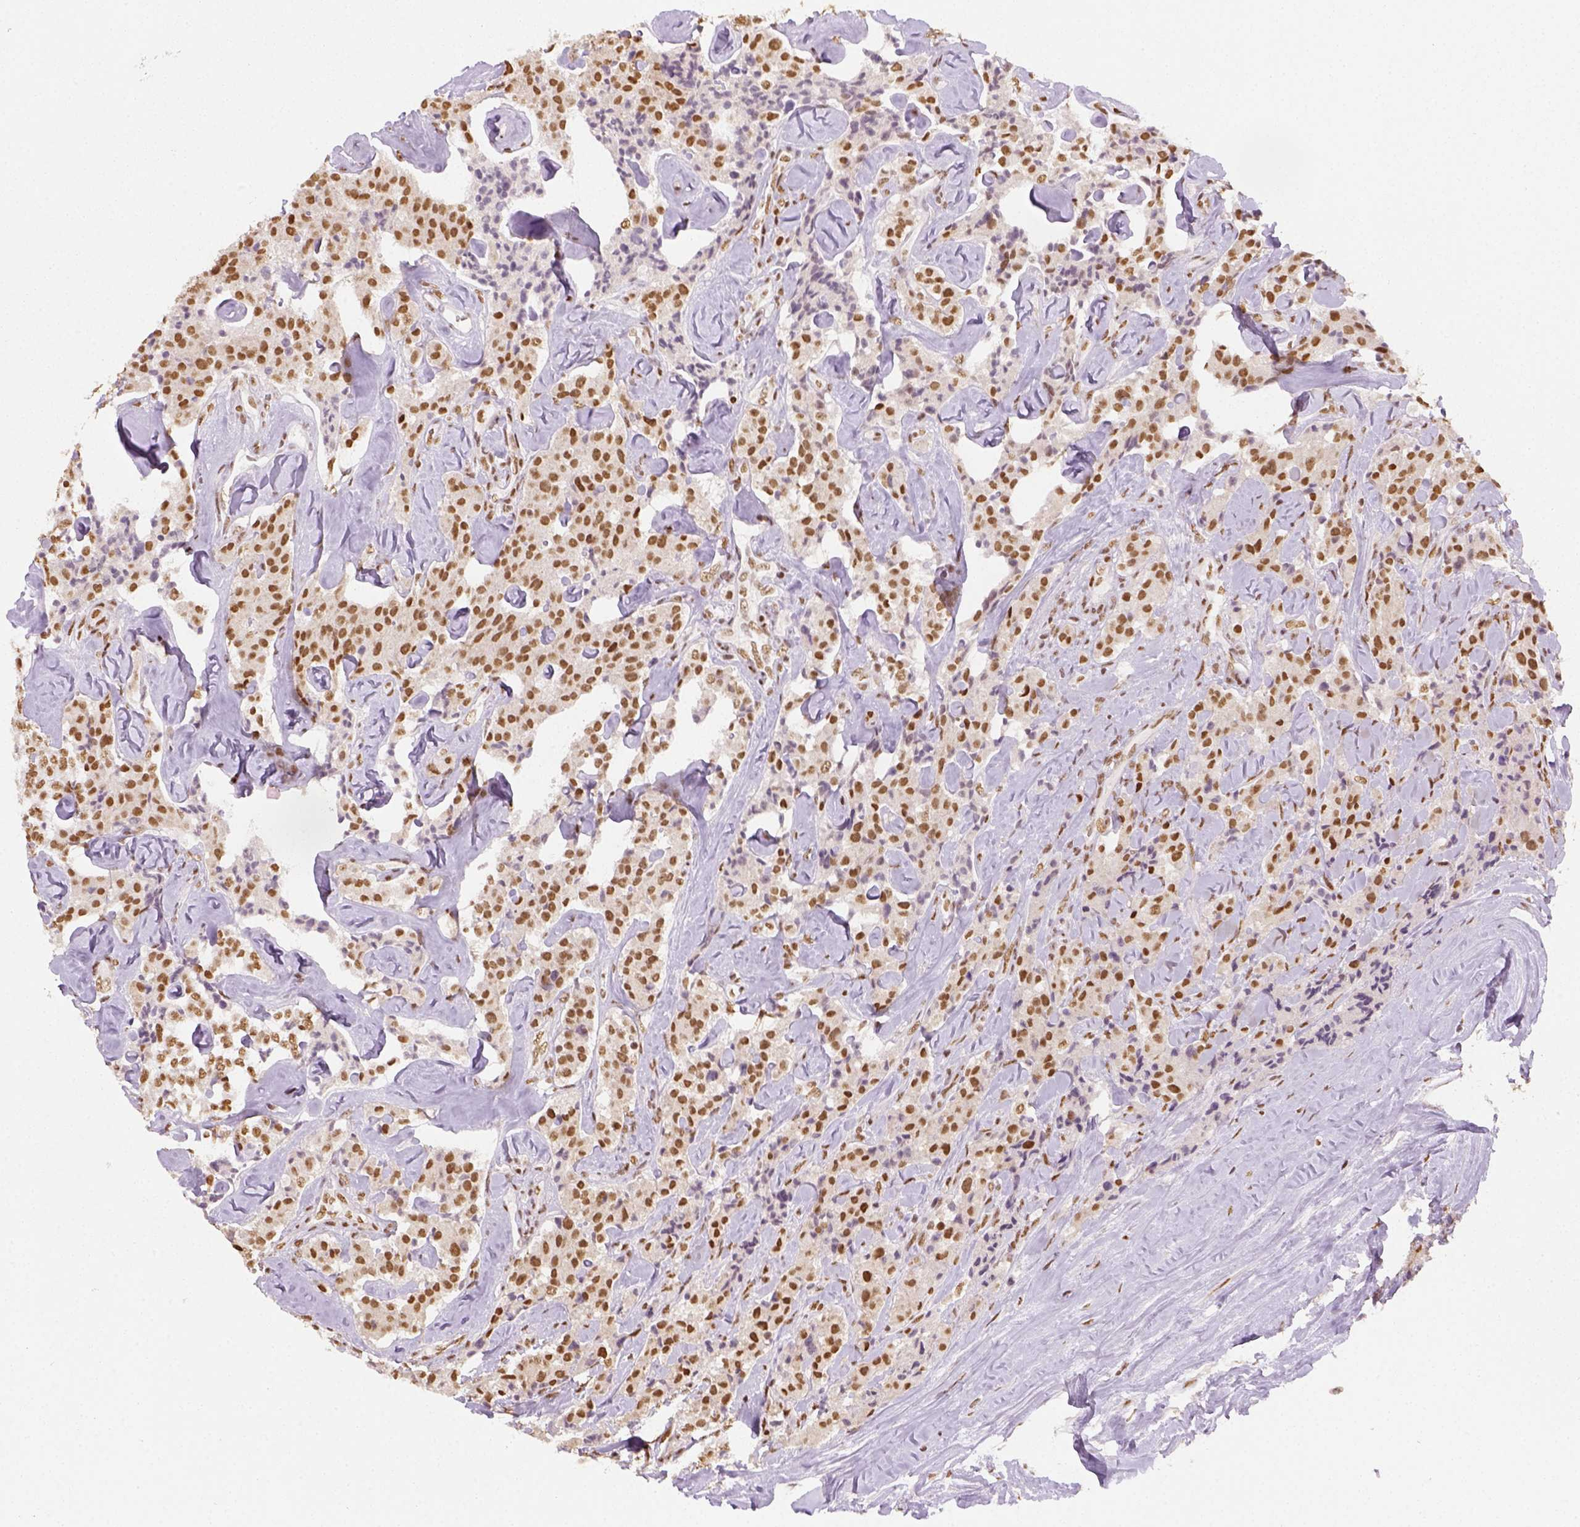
{"staining": {"intensity": "moderate", "quantity": ">75%", "location": "nuclear"}, "tissue": "carcinoid", "cell_type": "Tumor cells", "image_type": "cancer", "snomed": [{"axis": "morphology", "description": "Carcinoid, malignant, NOS"}, {"axis": "topography", "description": "Pancreas"}], "caption": "The photomicrograph exhibits immunohistochemical staining of carcinoid (malignant). There is moderate nuclear positivity is identified in about >75% of tumor cells. The staining is performed using DAB brown chromogen to label protein expression. The nuclei are counter-stained blue using hematoxylin.", "gene": "FANCE", "patient": {"sex": "male", "age": 41}}